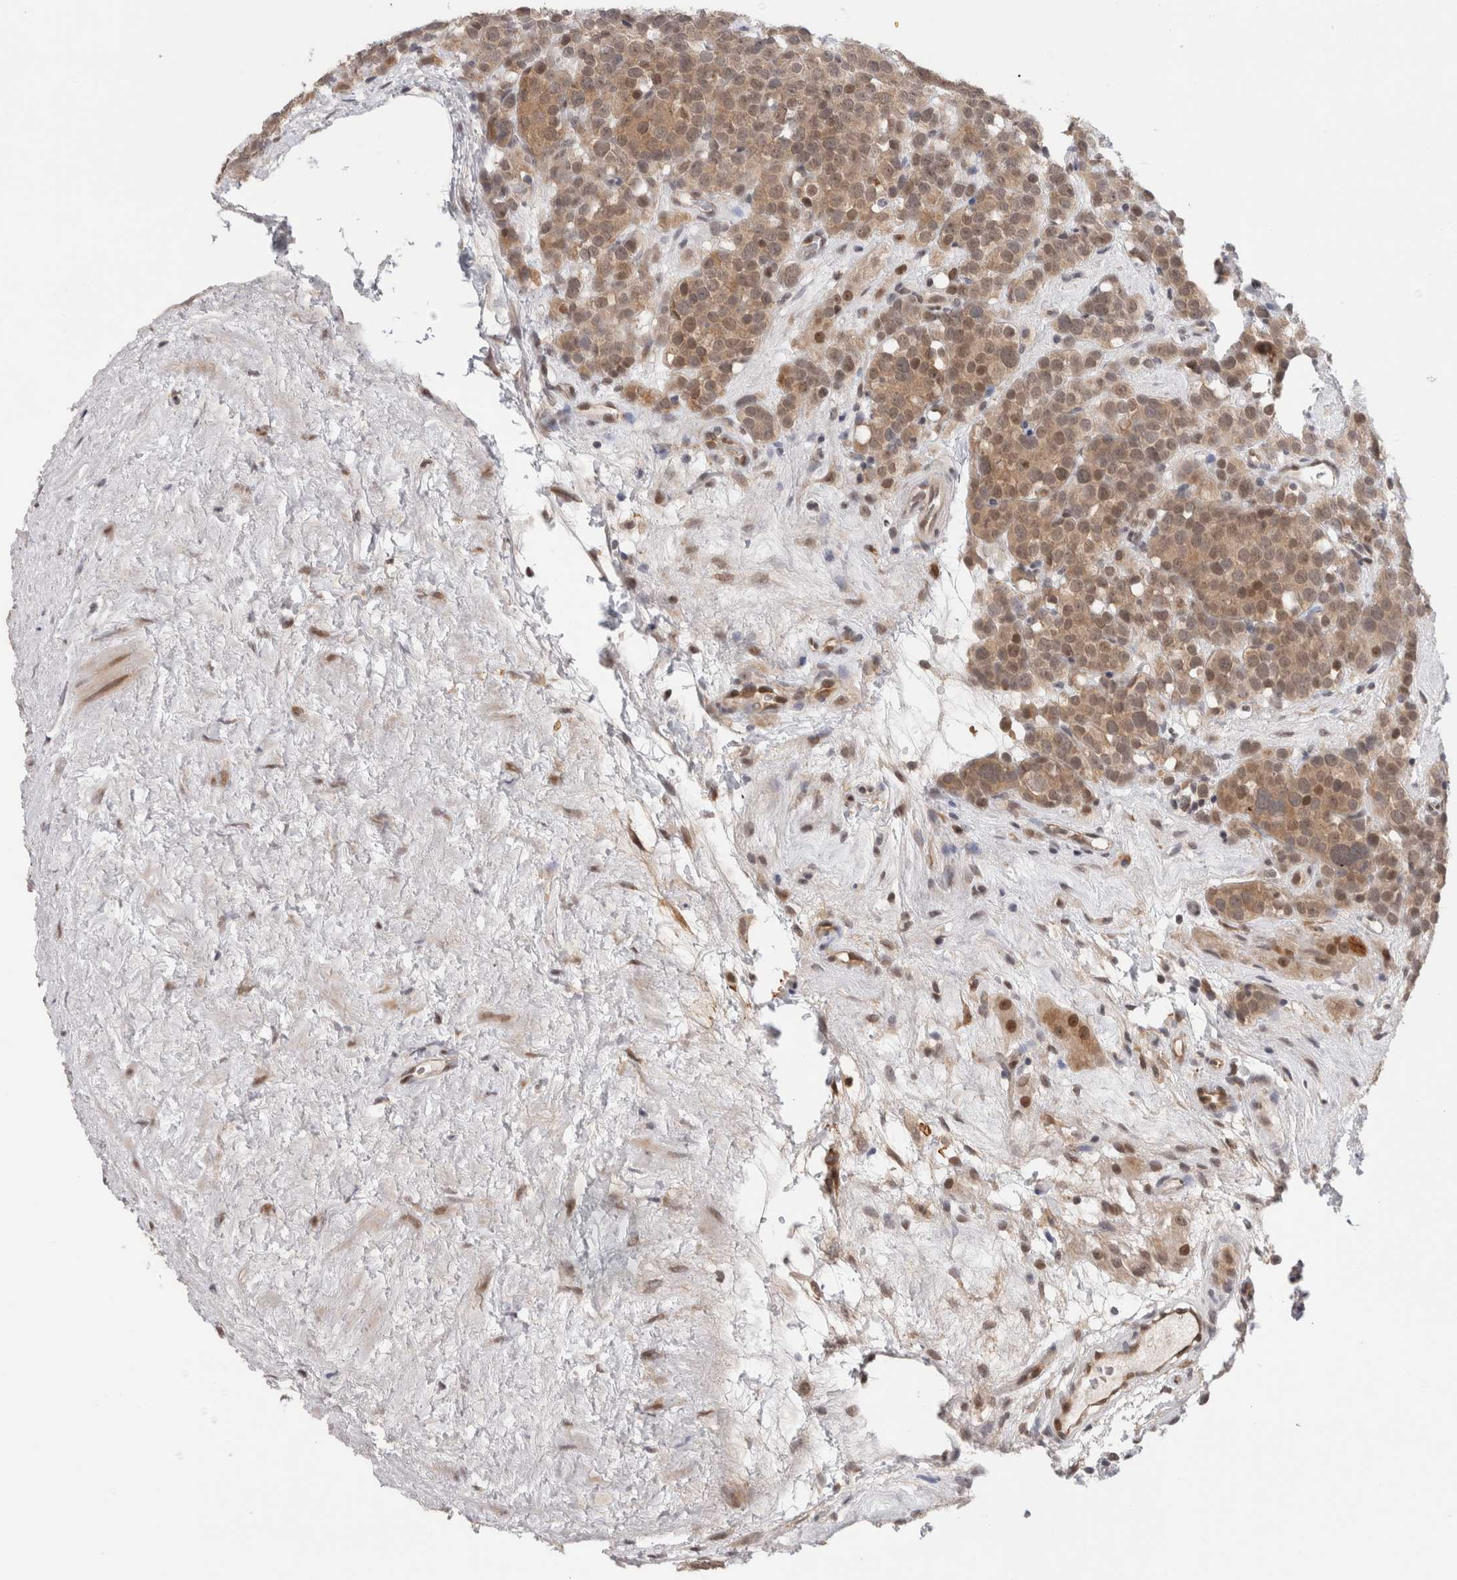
{"staining": {"intensity": "moderate", "quantity": ">75%", "location": "cytoplasmic/membranous,nuclear"}, "tissue": "testis cancer", "cell_type": "Tumor cells", "image_type": "cancer", "snomed": [{"axis": "morphology", "description": "Seminoma, NOS"}, {"axis": "topography", "description": "Testis"}], "caption": "Immunohistochemical staining of testis seminoma reveals moderate cytoplasmic/membranous and nuclear protein positivity in approximately >75% of tumor cells.", "gene": "ZNF521", "patient": {"sex": "male", "age": 71}}